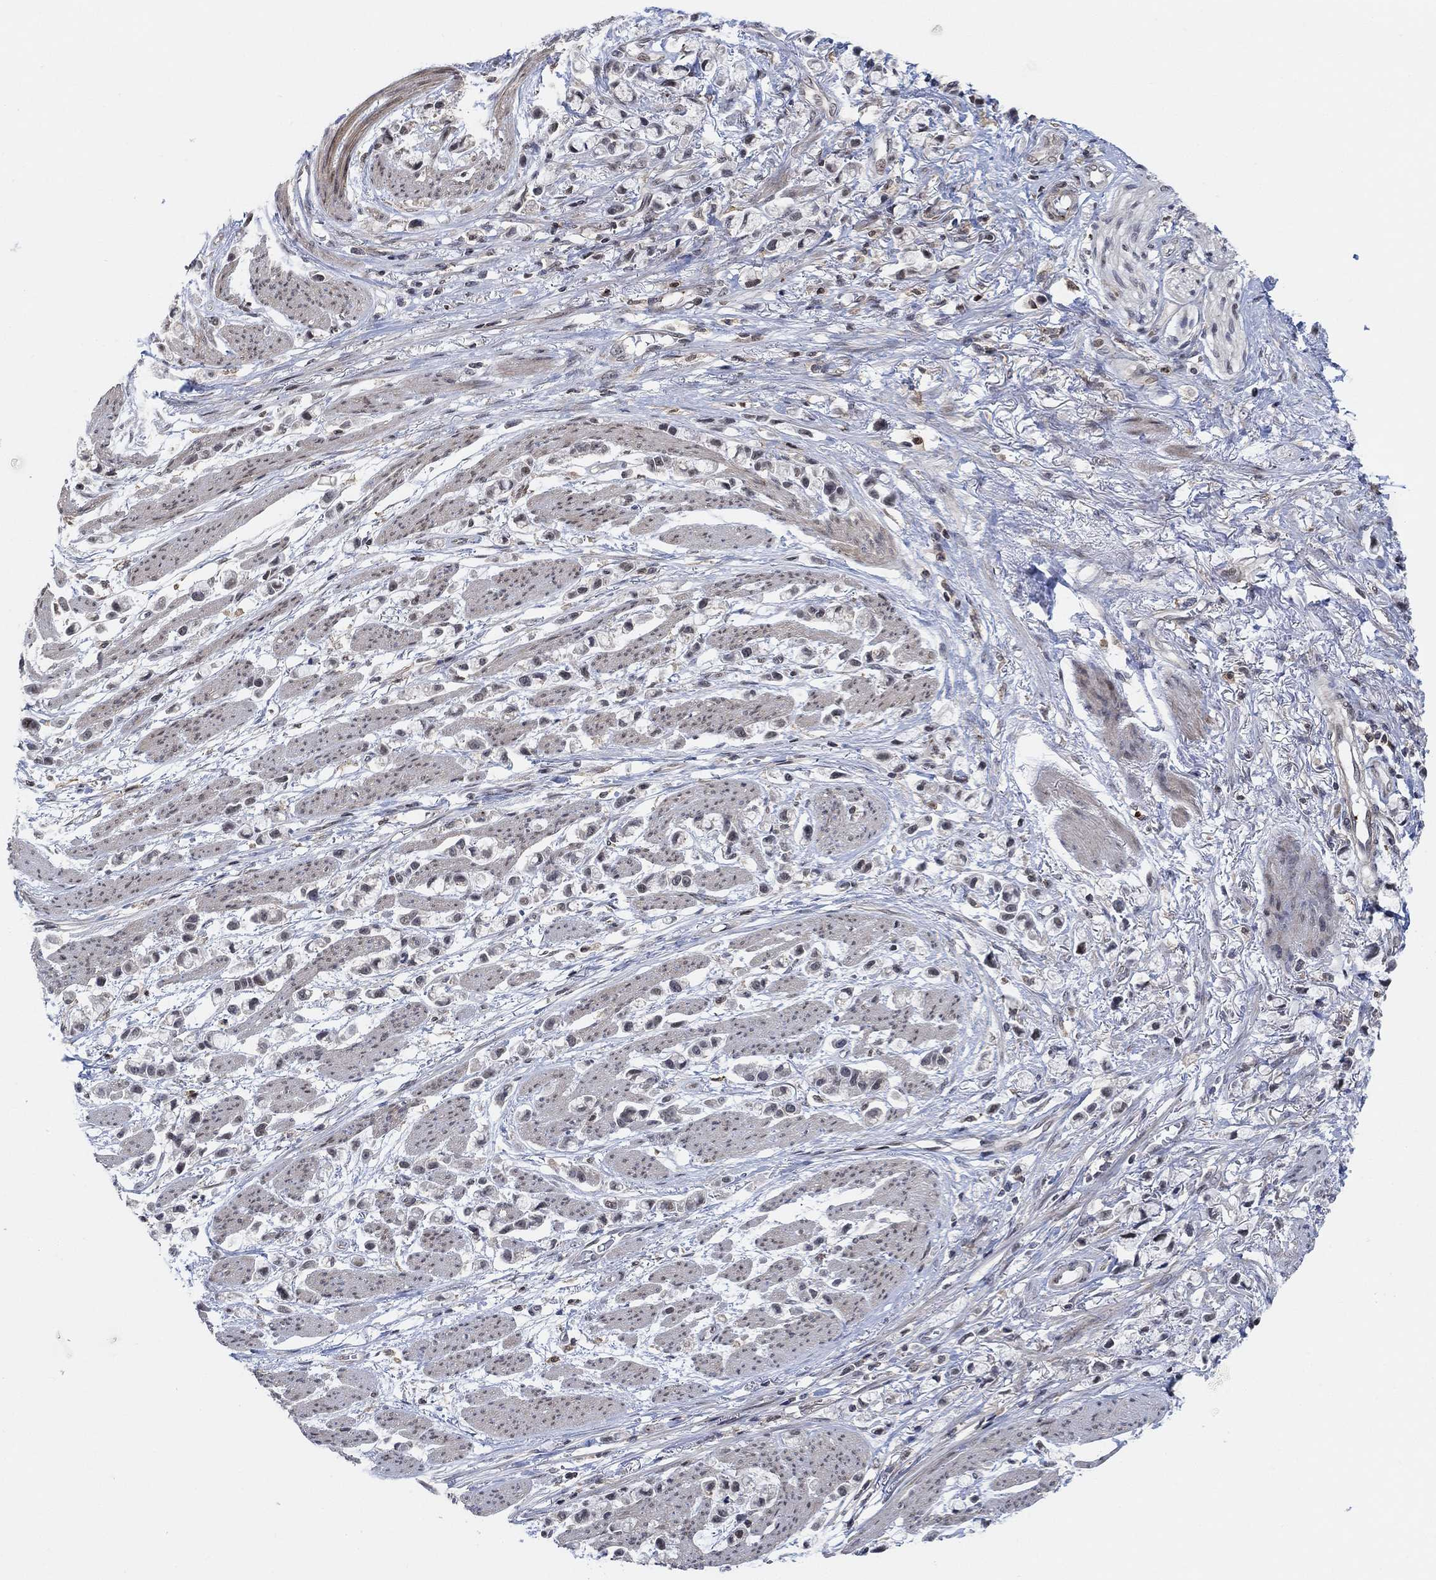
{"staining": {"intensity": "negative", "quantity": "none", "location": "none"}, "tissue": "stomach cancer", "cell_type": "Tumor cells", "image_type": "cancer", "snomed": [{"axis": "morphology", "description": "Adenocarcinoma, NOS"}, {"axis": "topography", "description": "Stomach"}], "caption": "IHC histopathology image of adenocarcinoma (stomach) stained for a protein (brown), which shows no expression in tumor cells.", "gene": "PWWP2B", "patient": {"sex": "female", "age": 81}}